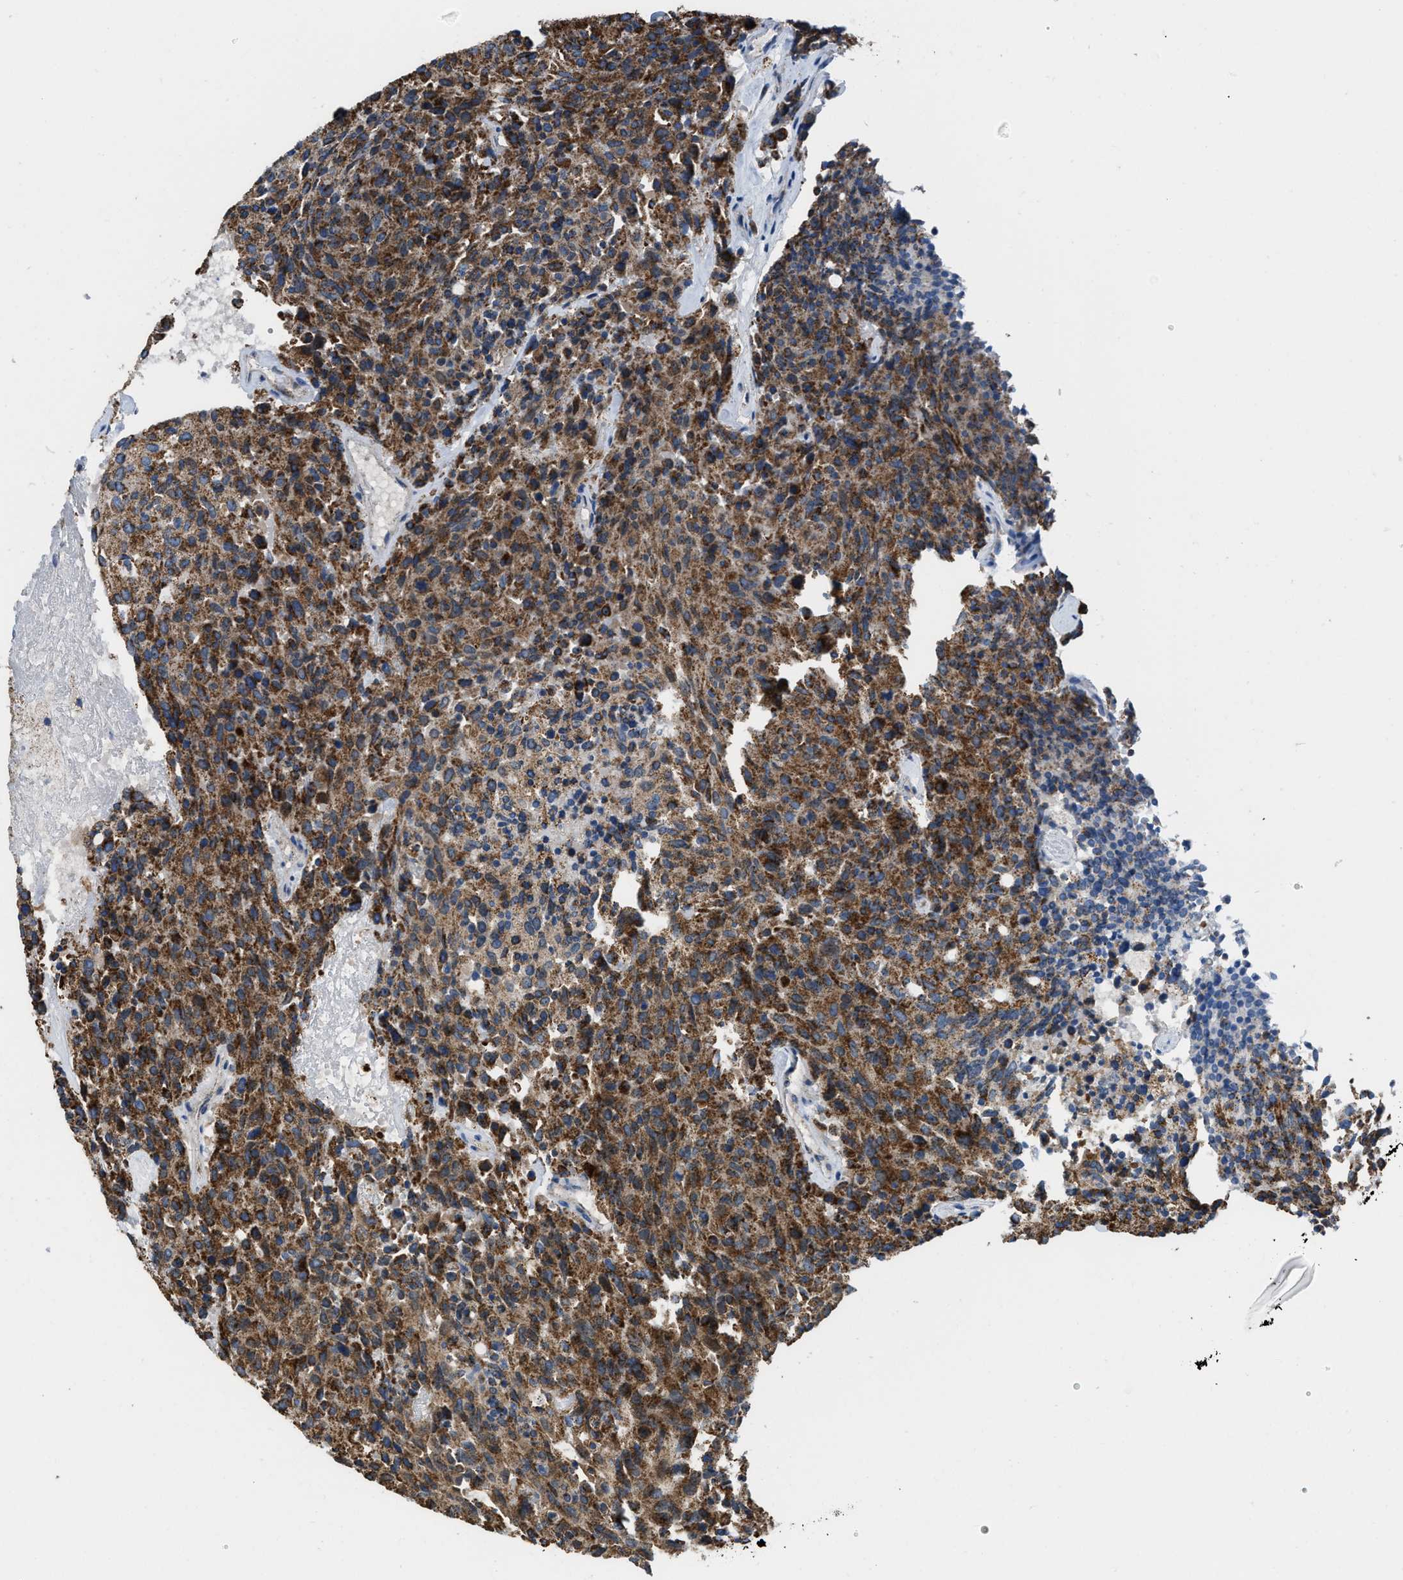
{"staining": {"intensity": "strong", "quantity": ">75%", "location": "cytoplasmic/membranous"}, "tissue": "carcinoid", "cell_type": "Tumor cells", "image_type": "cancer", "snomed": [{"axis": "morphology", "description": "Carcinoid, malignant, NOS"}, {"axis": "topography", "description": "Pancreas"}], "caption": "Carcinoid stained for a protein (brown) shows strong cytoplasmic/membranous positive staining in approximately >75% of tumor cells.", "gene": "ETFB", "patient": {"sex": "female", "age": 54}}